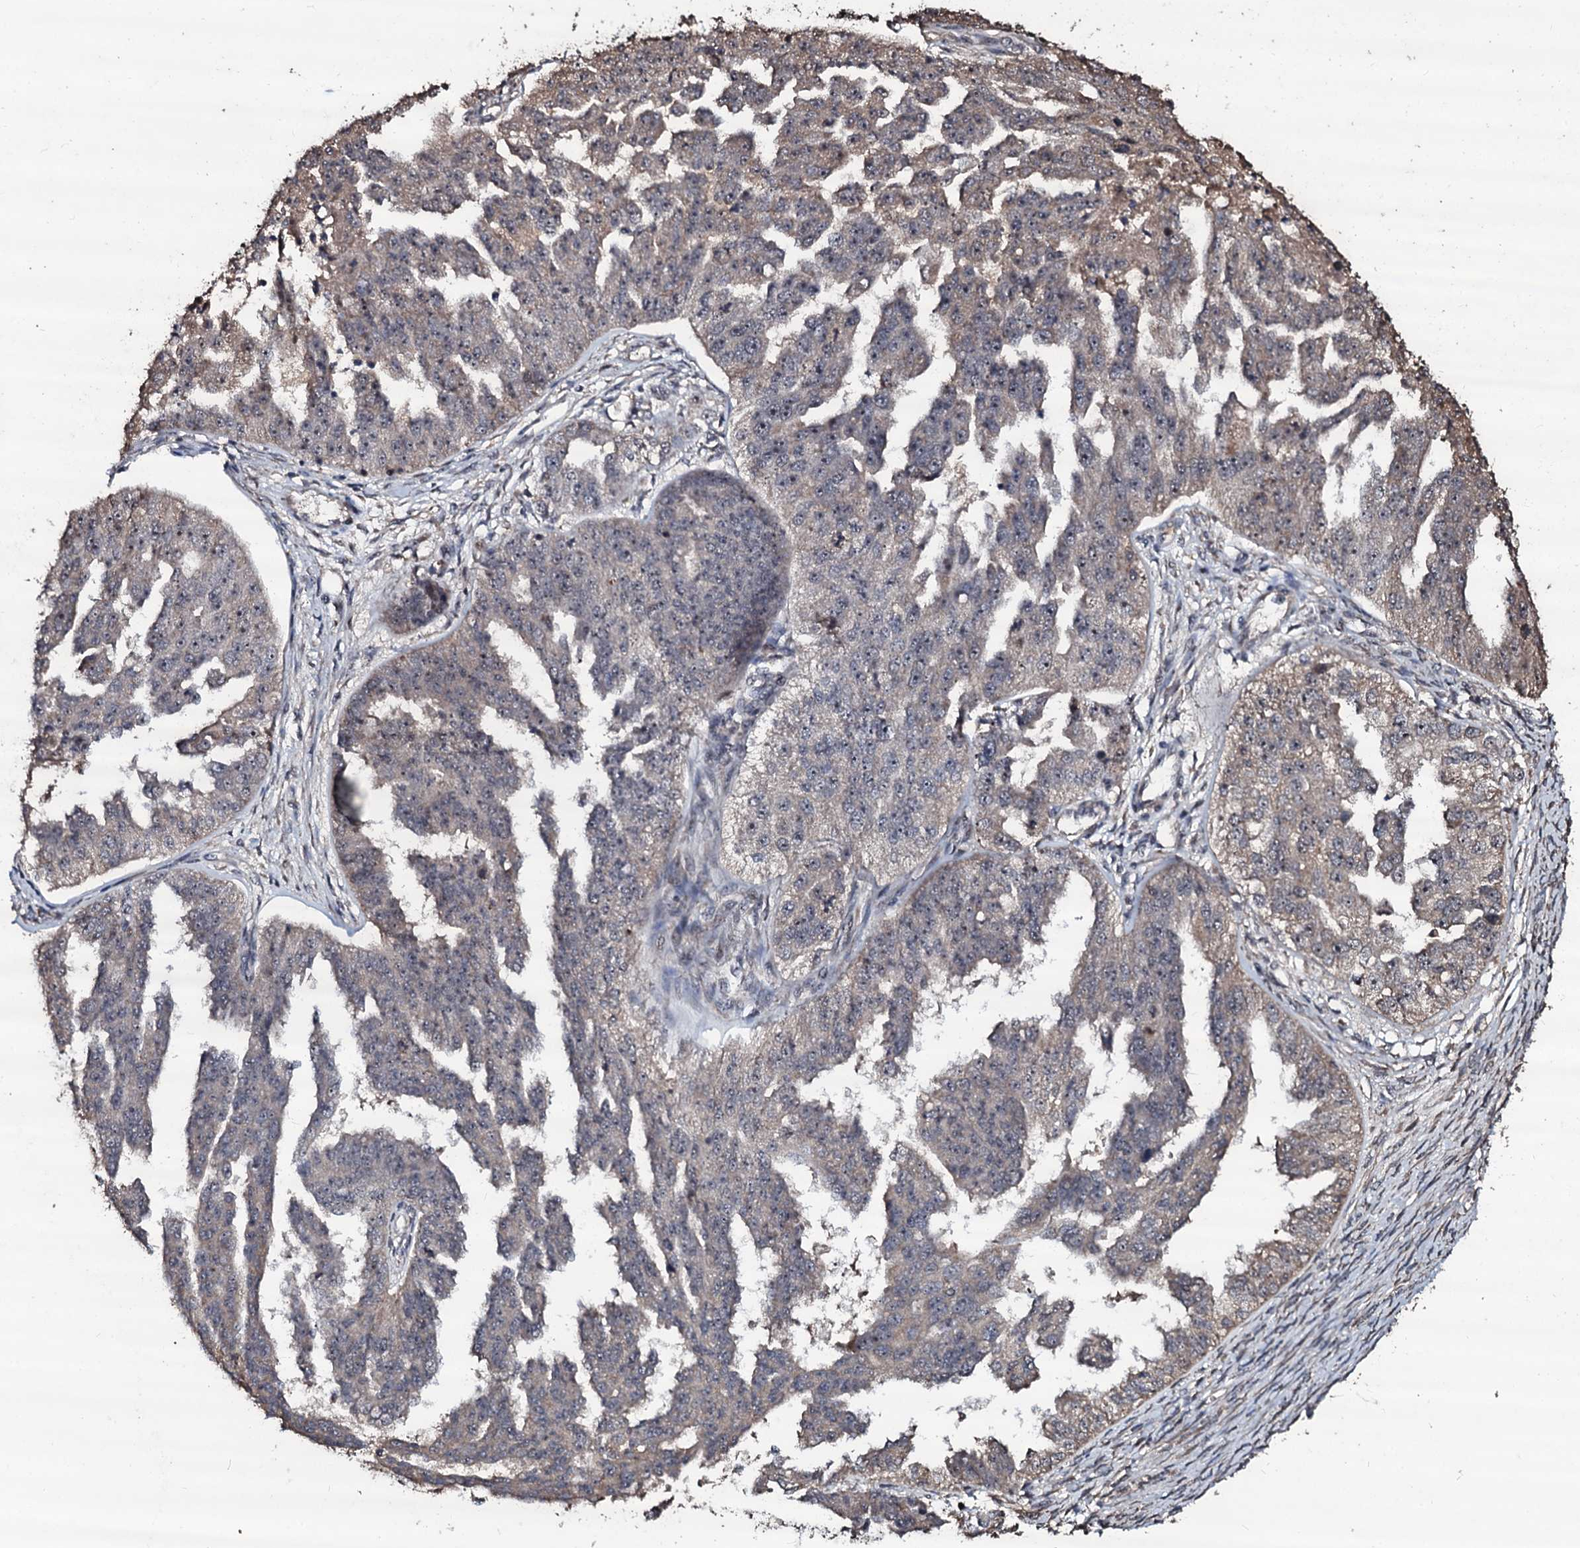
{"staining": {"intensity": "weak", "quantity": "25%-75%", "location": "cytoplasmic/membranous,nuclear"}, "tissue": "ovarian cancer", "cell_type": "Tumor cells", "image_type": "cancer", "snomed": [{"axis": "morphology", "description": "Cystadenocarcinoma, serous, NOS"}, {"axis": "topography", "description": "Ovary"}], "caption": "Brown immunohistochemical staining in ovarian cancer (serous cystadenocarcinoma) shows weak cytoplasmic/membranous and nuclear expression in approximately 25%-75% of tumor cells.", "gene": "SUPT7L", "patient": {"sex": "female", "age": 58}}